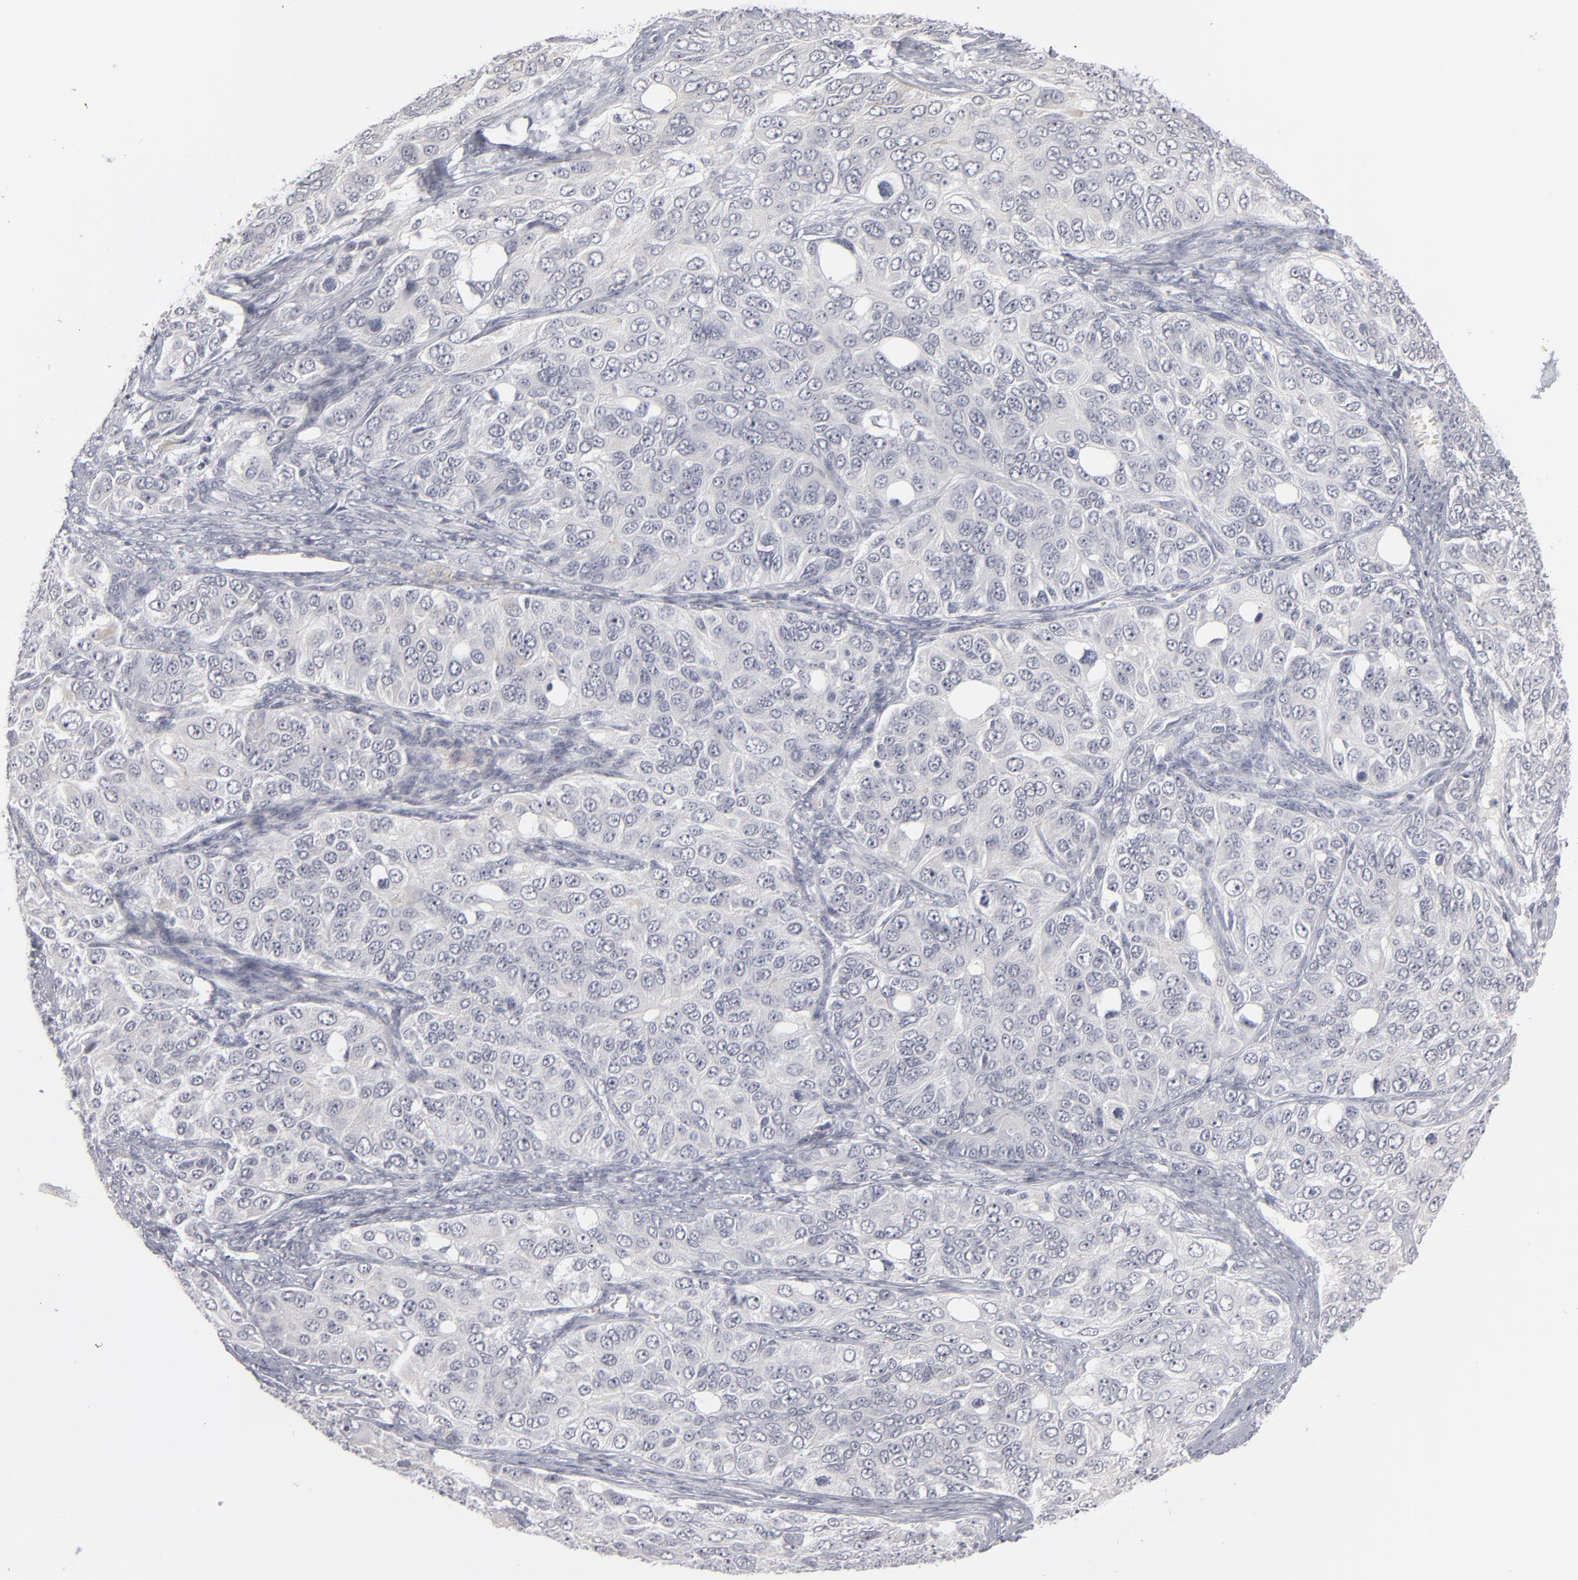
{"staining": {"intensity": "negative", "quantity": "none", "location": "none"}, "tissue": "ovarian cancer", "cell_type": "Tumor cells", "image_type": "cancer", "snomed": [{"axis": "morphology", "description": "Carcinoma, endometroid"}, {"axis": "topography", "description": "Ovary"}], "caption": "Ovarian cancer stained for a protein using immunohistochemistry (IHC) shows no positivity tumor cells.", "gene": "KIAA1210", "patient": {"sex": "female", "age": 51}}